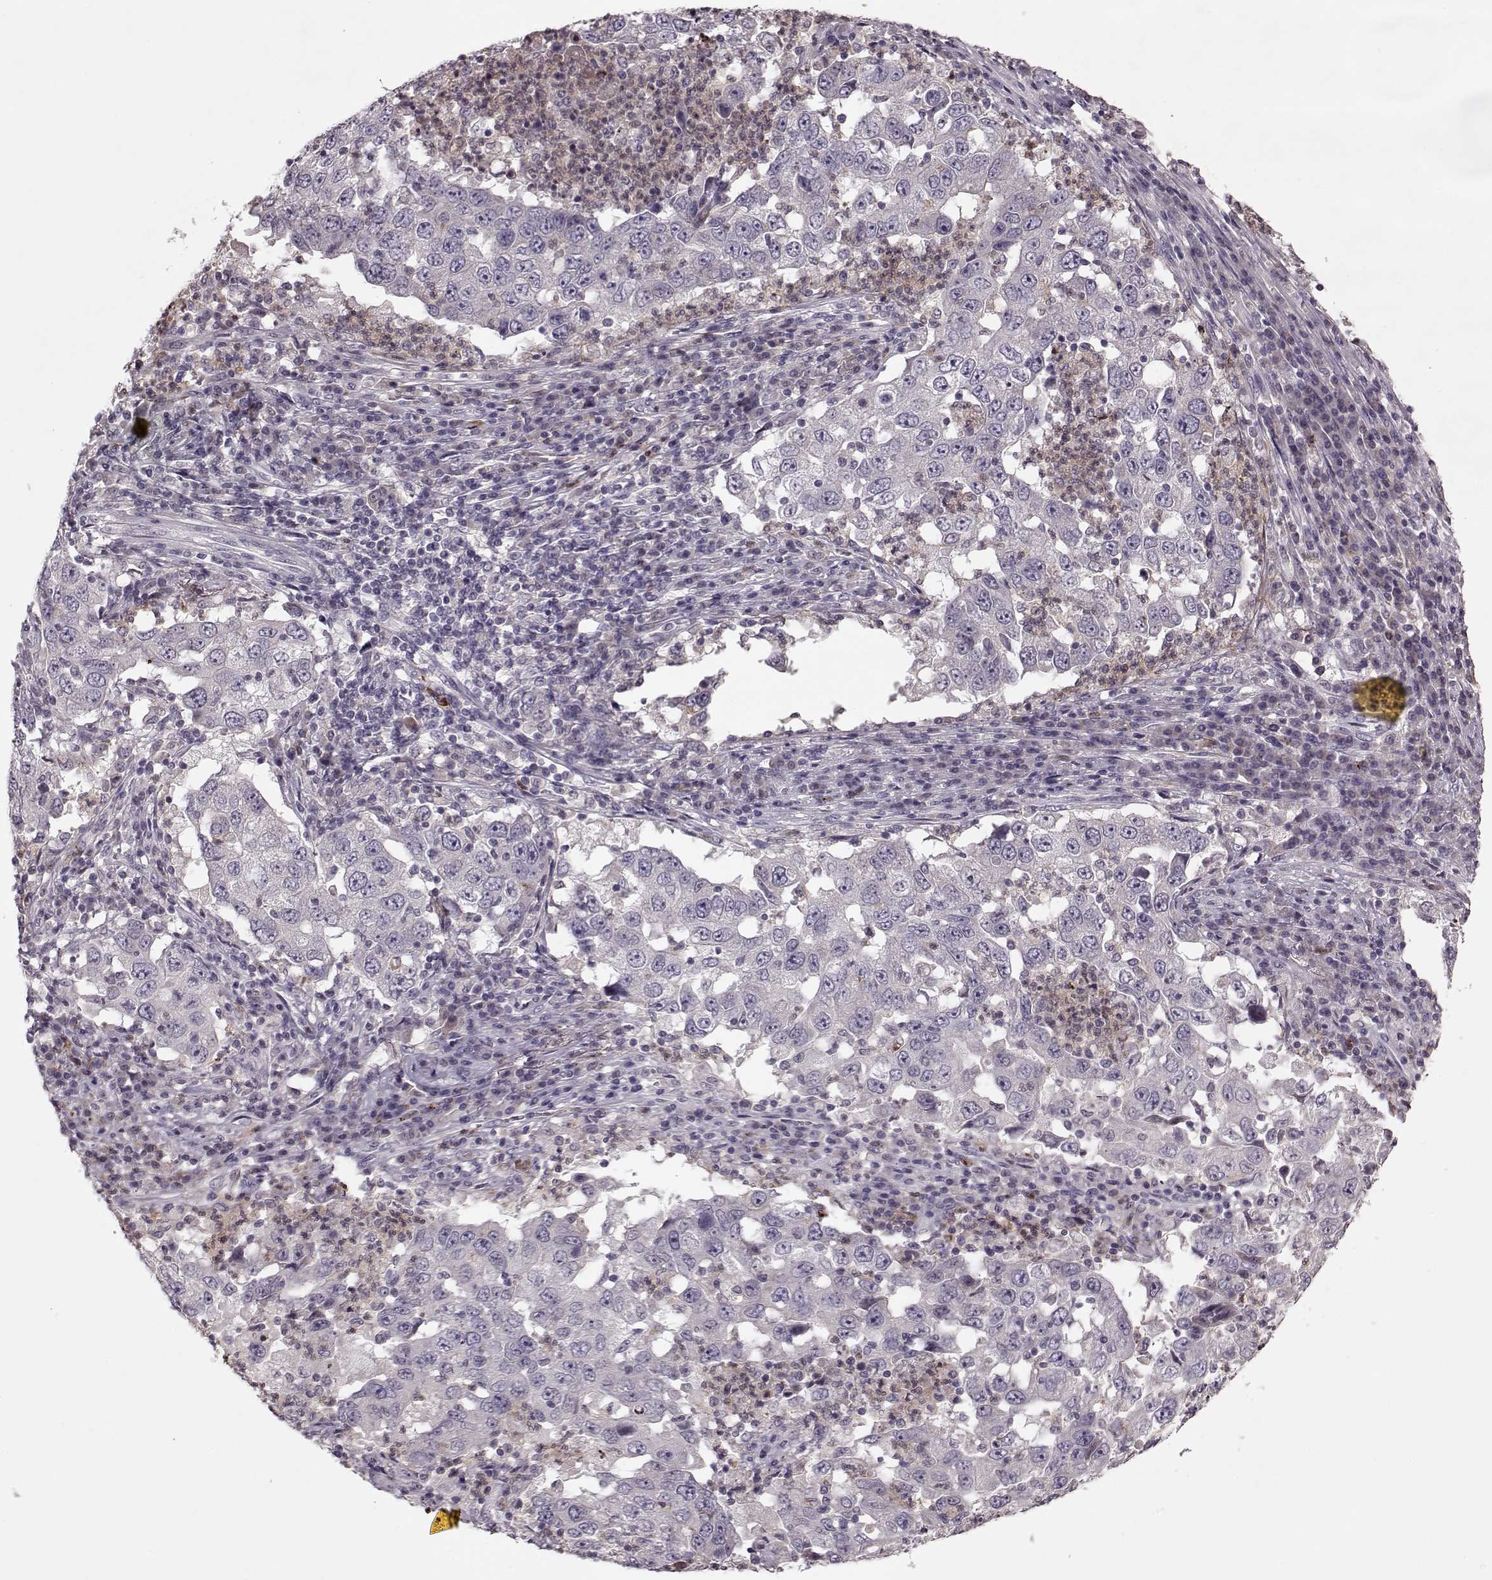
{"staining": {"intensity": "negative", "quantity": "none", "location": "none"}, "tissue": "lung cancer", "cell_type": "Tumor cells", "image_type": "cancer", "snomed": [{"axis": "morphology", "description": "Adenocarcinoma, NOS"}, {"axis": "topography", "description": "Lung"}], "caption": "DAB immunohistochemical staining of human adenocarcinoma (lung) shows no significant positivity in tumor cells.", "gene": "ACOT11", "patient": {"sex": "male", "age": 73}}